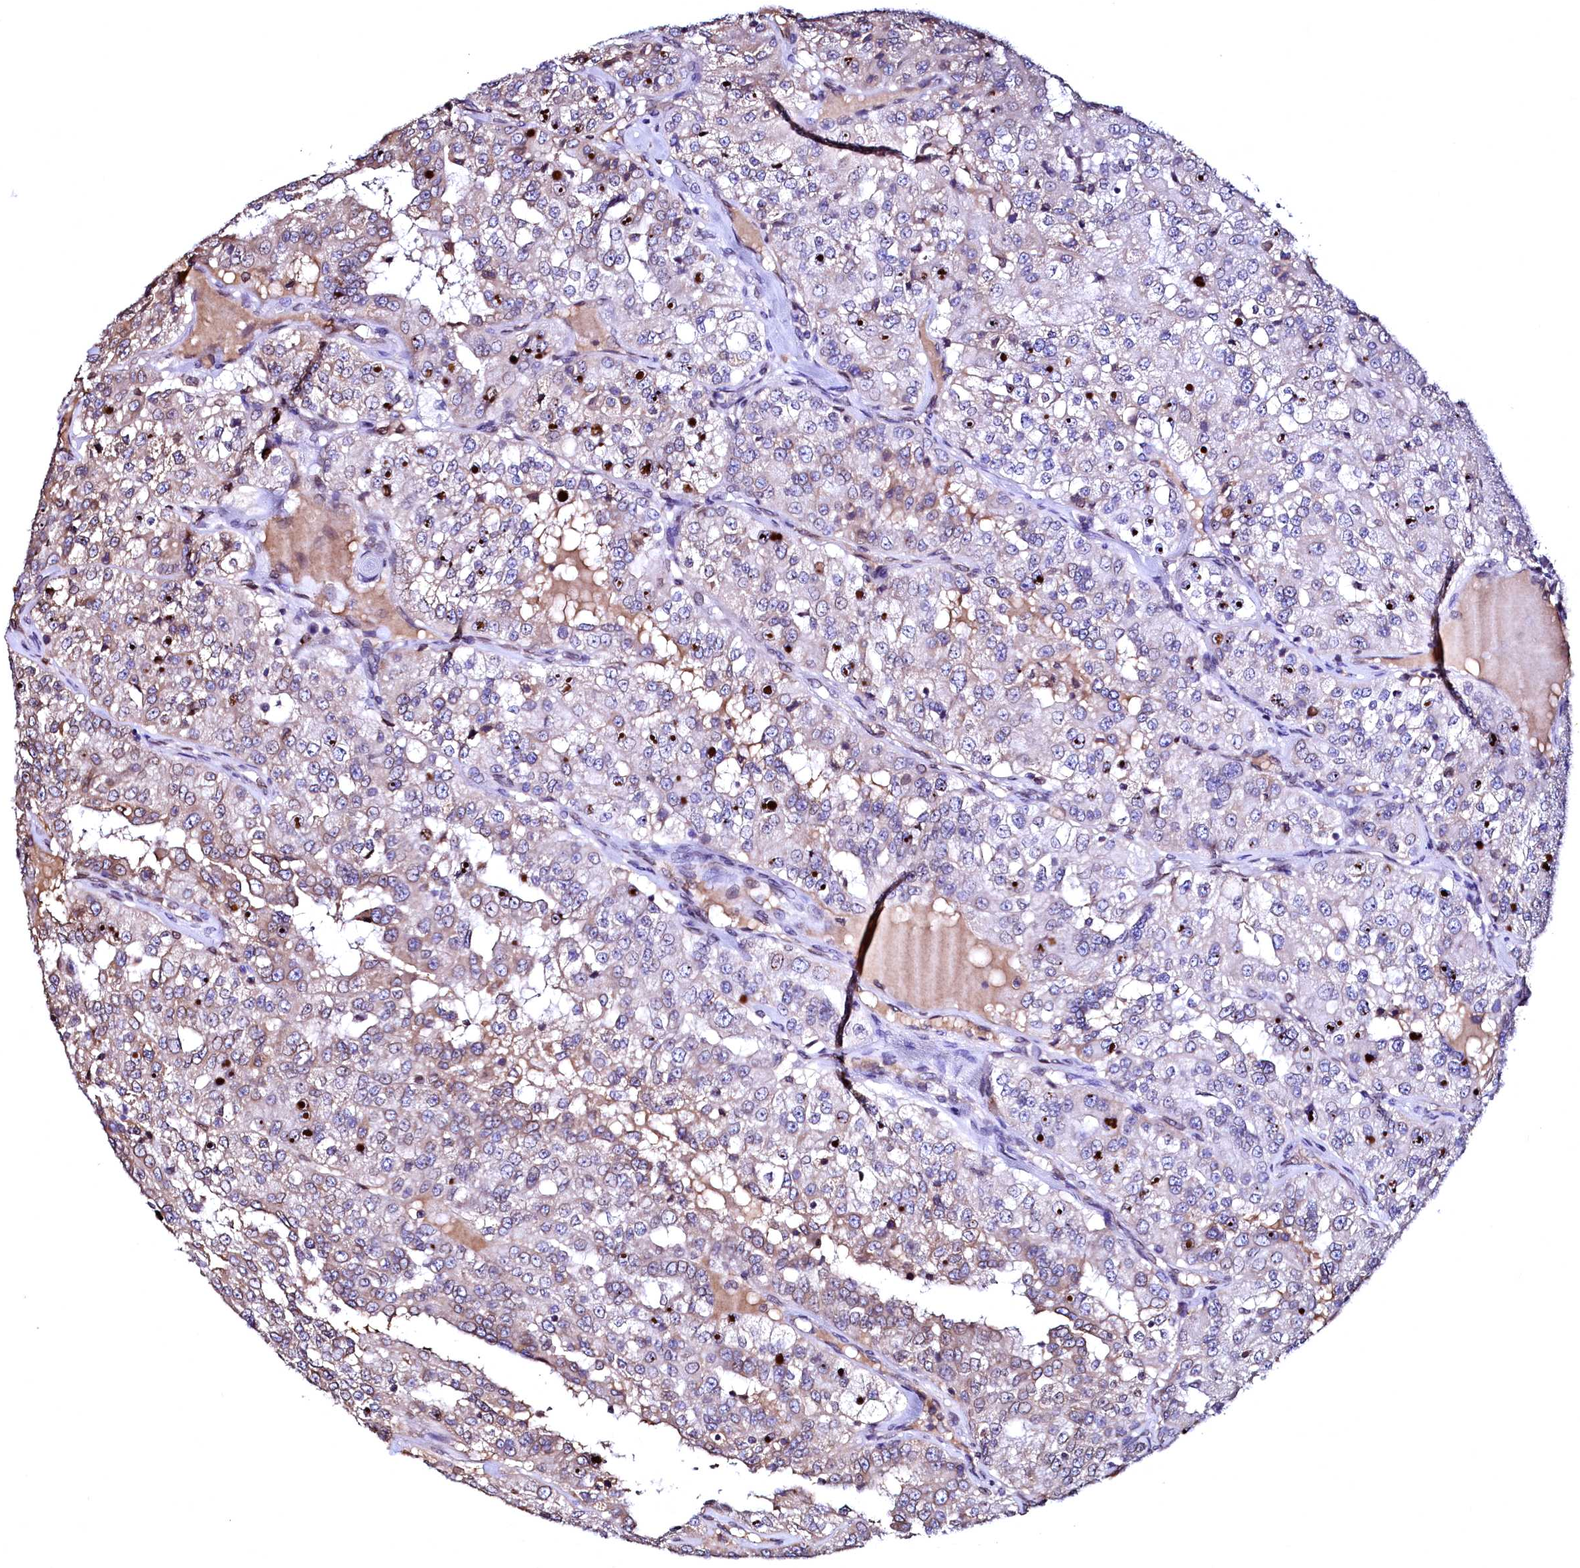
{"staining": {"intensity": "weak", "quantity": "<25%", "location": "cytoplasmic/membranous"}, "tissue": "renal cancer", "cell_type": "Tumor cells", "image_type": "cancer", "snomed": [{"axis": "morphology", "description": "Adenocarcinoma, NOS"}, {"axis": "topography", "description": "Kidney"}], "caption": "The histopathology image exhibits no significant staining in tumor cells of renal cancer.", "gene": "HAND1", "patient": {"sex": "female", "age": 63}}